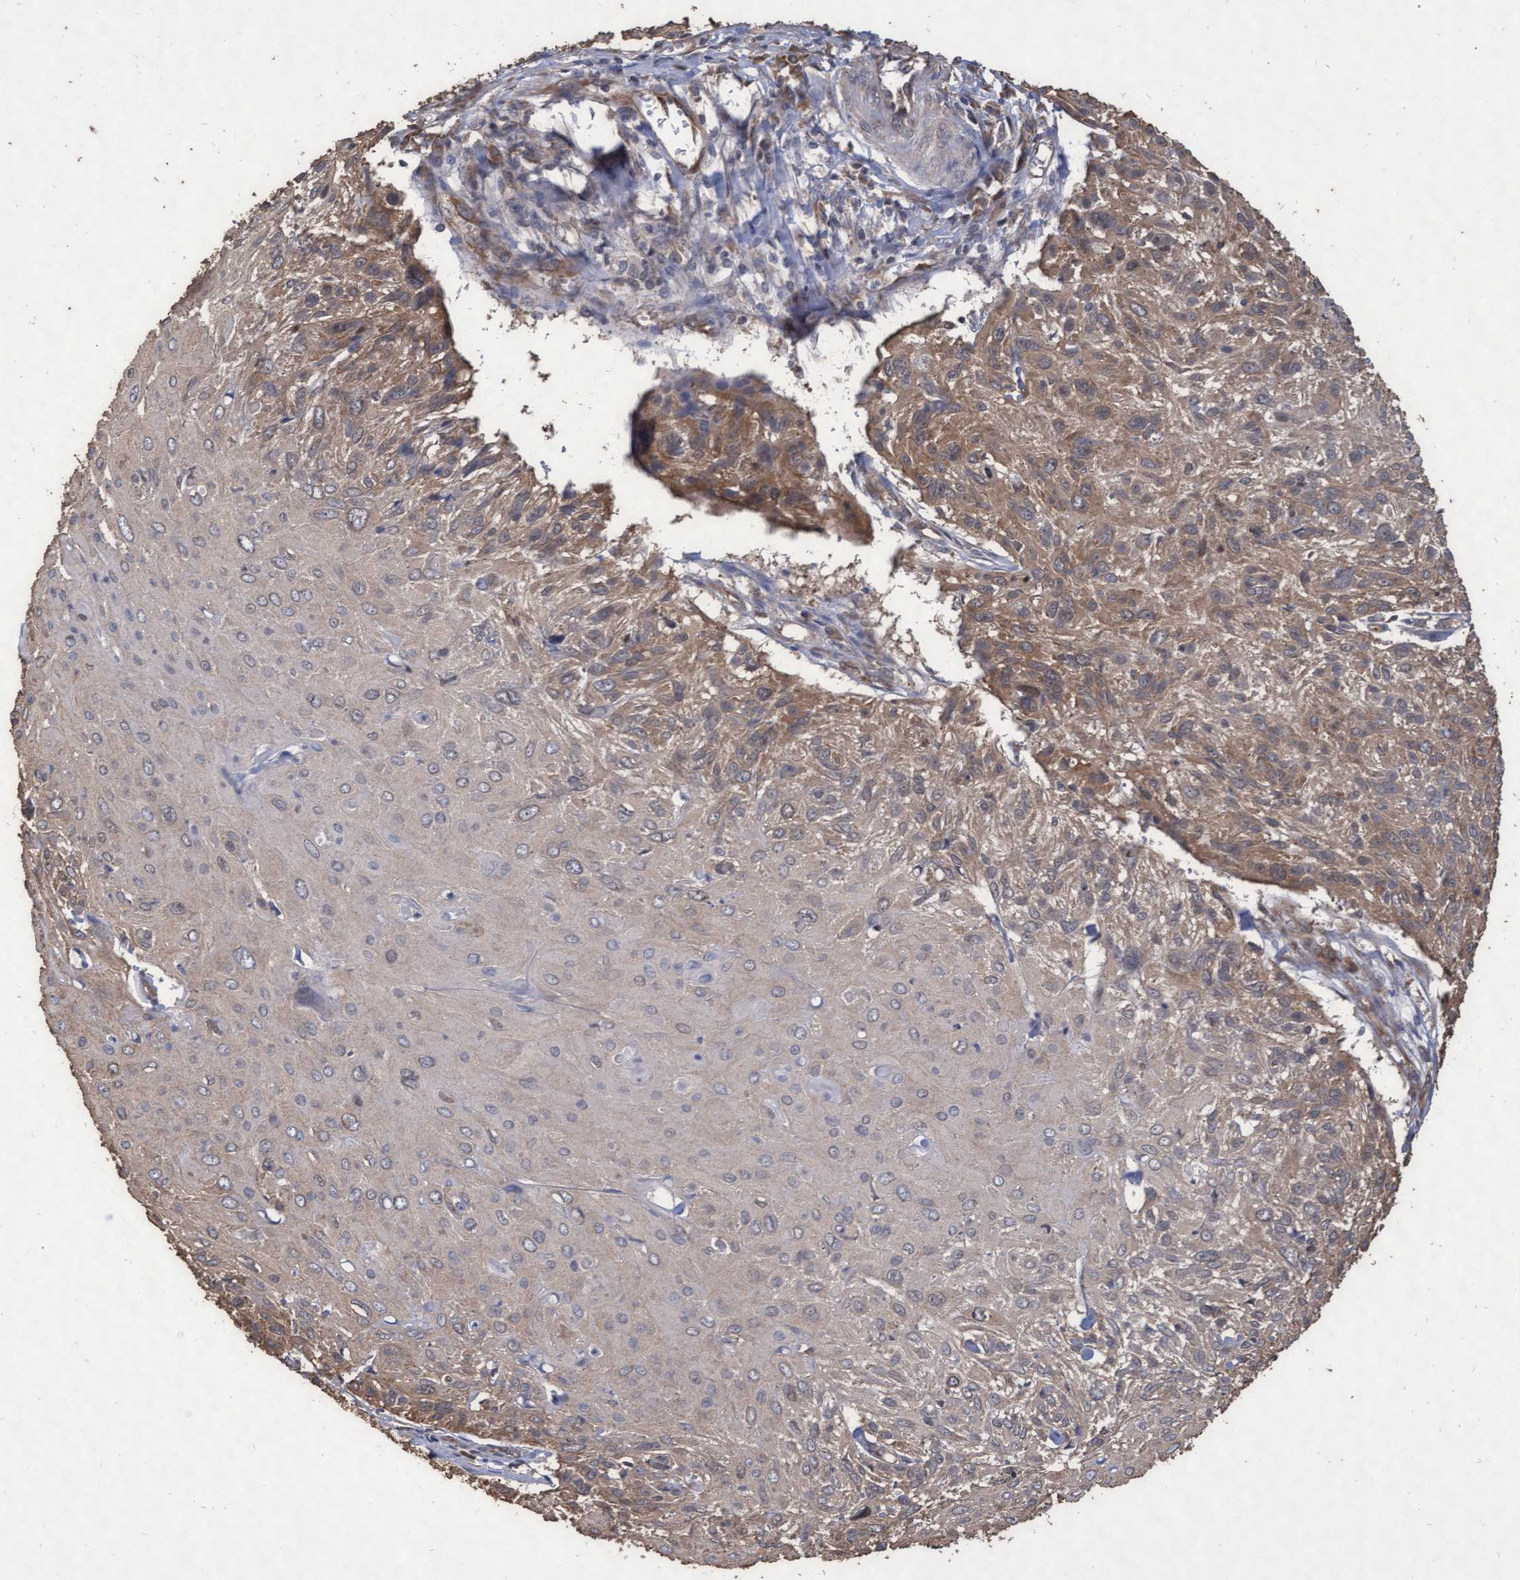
{"staining": {"intensity": "moderate", "quantity": "25%-75%", "location": "cytoplasmic/membranous"}, "tissue": "cervical cancer", "cell_type": "Tumor cells", "image_type": "cancer", "snomed": [{"axis": "morphology", "description": "Squamous cell carcinoma, NOS"}, {"axis": "topography", "description": "Cervix"}], "caption": "About 25%-75% of tumor cells in human cervical squamous cell carcinoma reveal moderate cytoplasmic/membranous protein staining as visualized by brown immunohistochemical staining.", "gene": "ABCF2", "patient": {"sex": "female", "age": 51}}